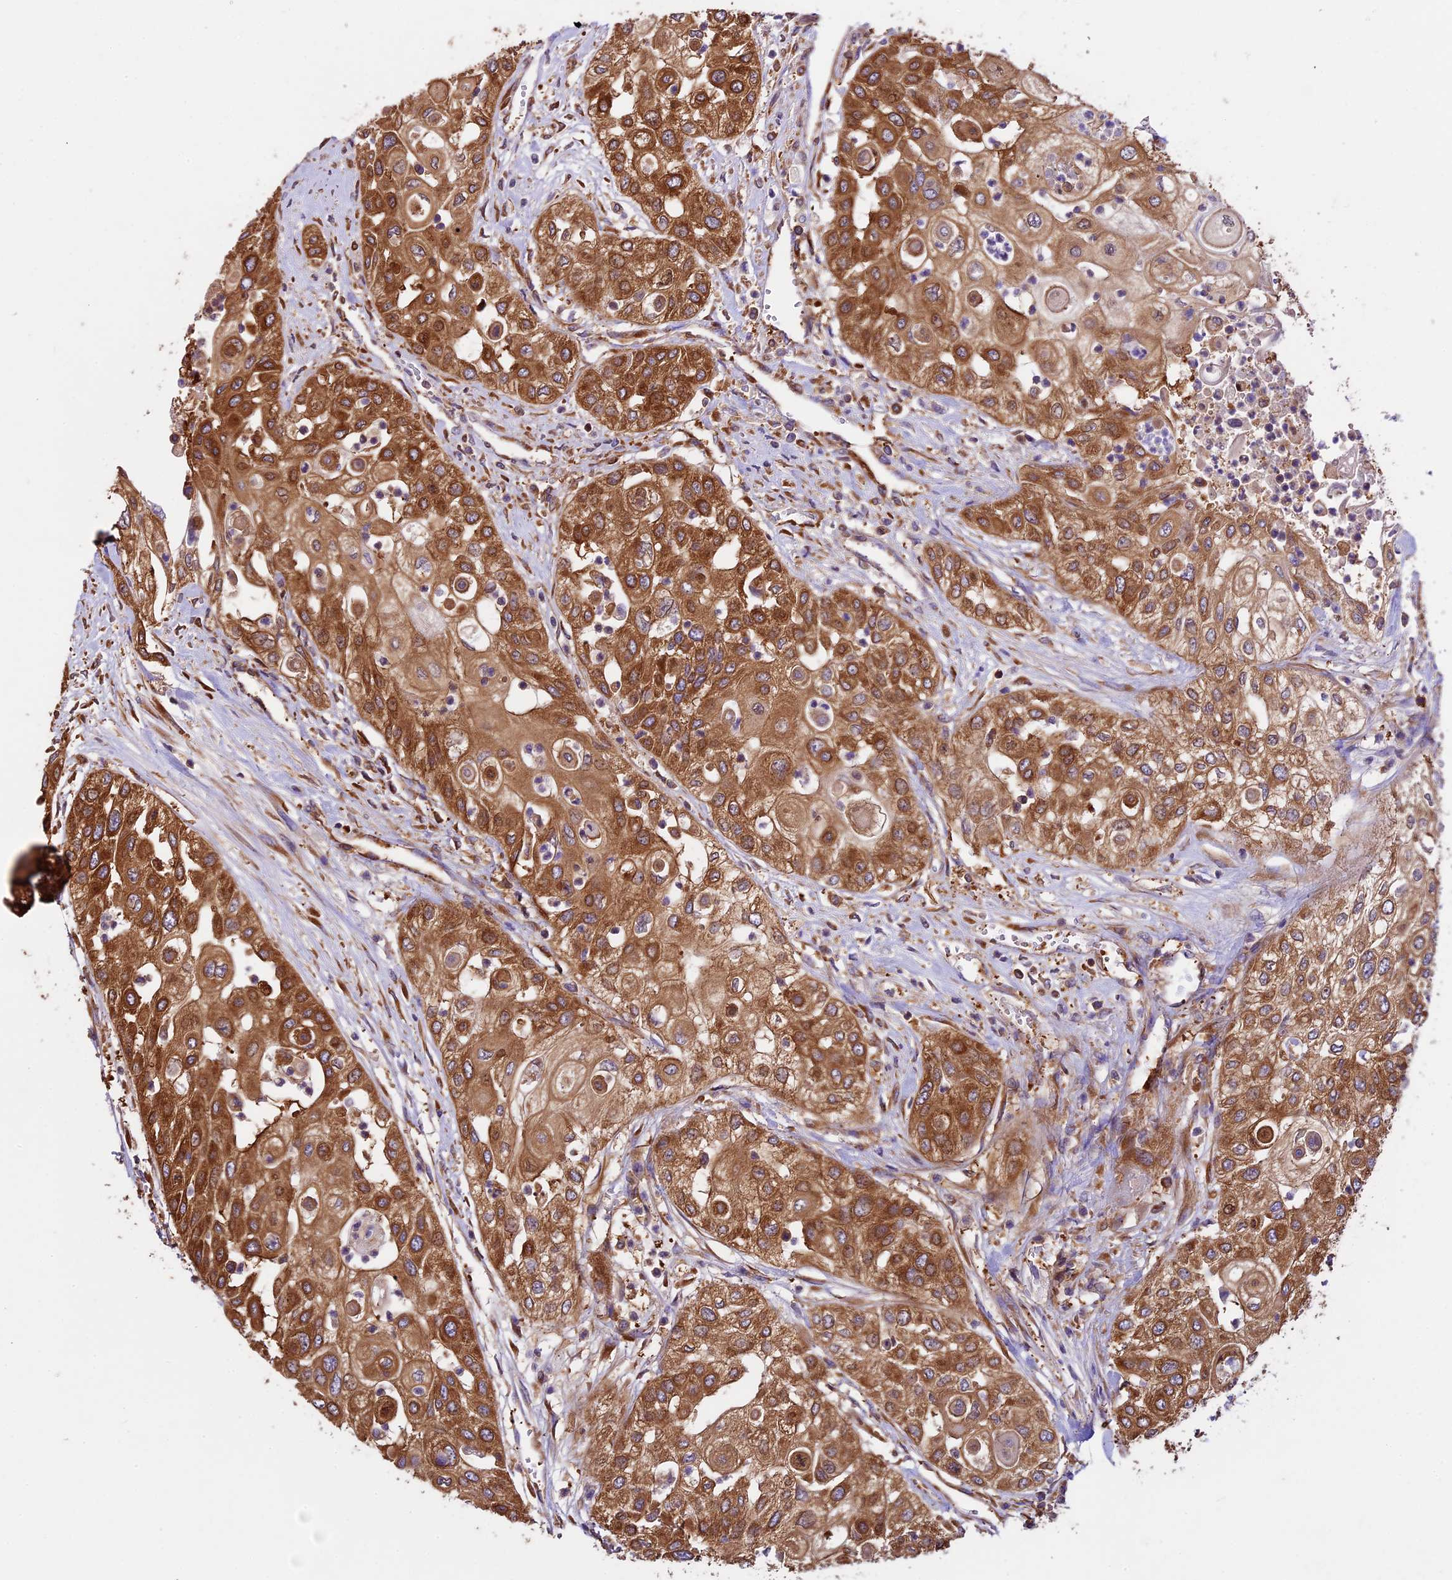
{"staining": {"intensity": "moderate", "quantity": ">75%", "location": "cytoplasmic/membranous"}, "tissue": "urothelial cancer", "cell_type": "Tumor cells", "image_type": "cancer", "snomed": [{"axis": "morphology", "description": "Urothelial carcinoma, High grade"}, {"axis": "topography", "description": "Urinary bladder"}], "caption": "Tumor cells exhibit medium levels of moderate cytoplasmic/membranous expression in approximately >75% of cells in high-grade urothelial carcinoma.", "gene": "KARS1", "patient": {"sex": "female", "age": 79}}